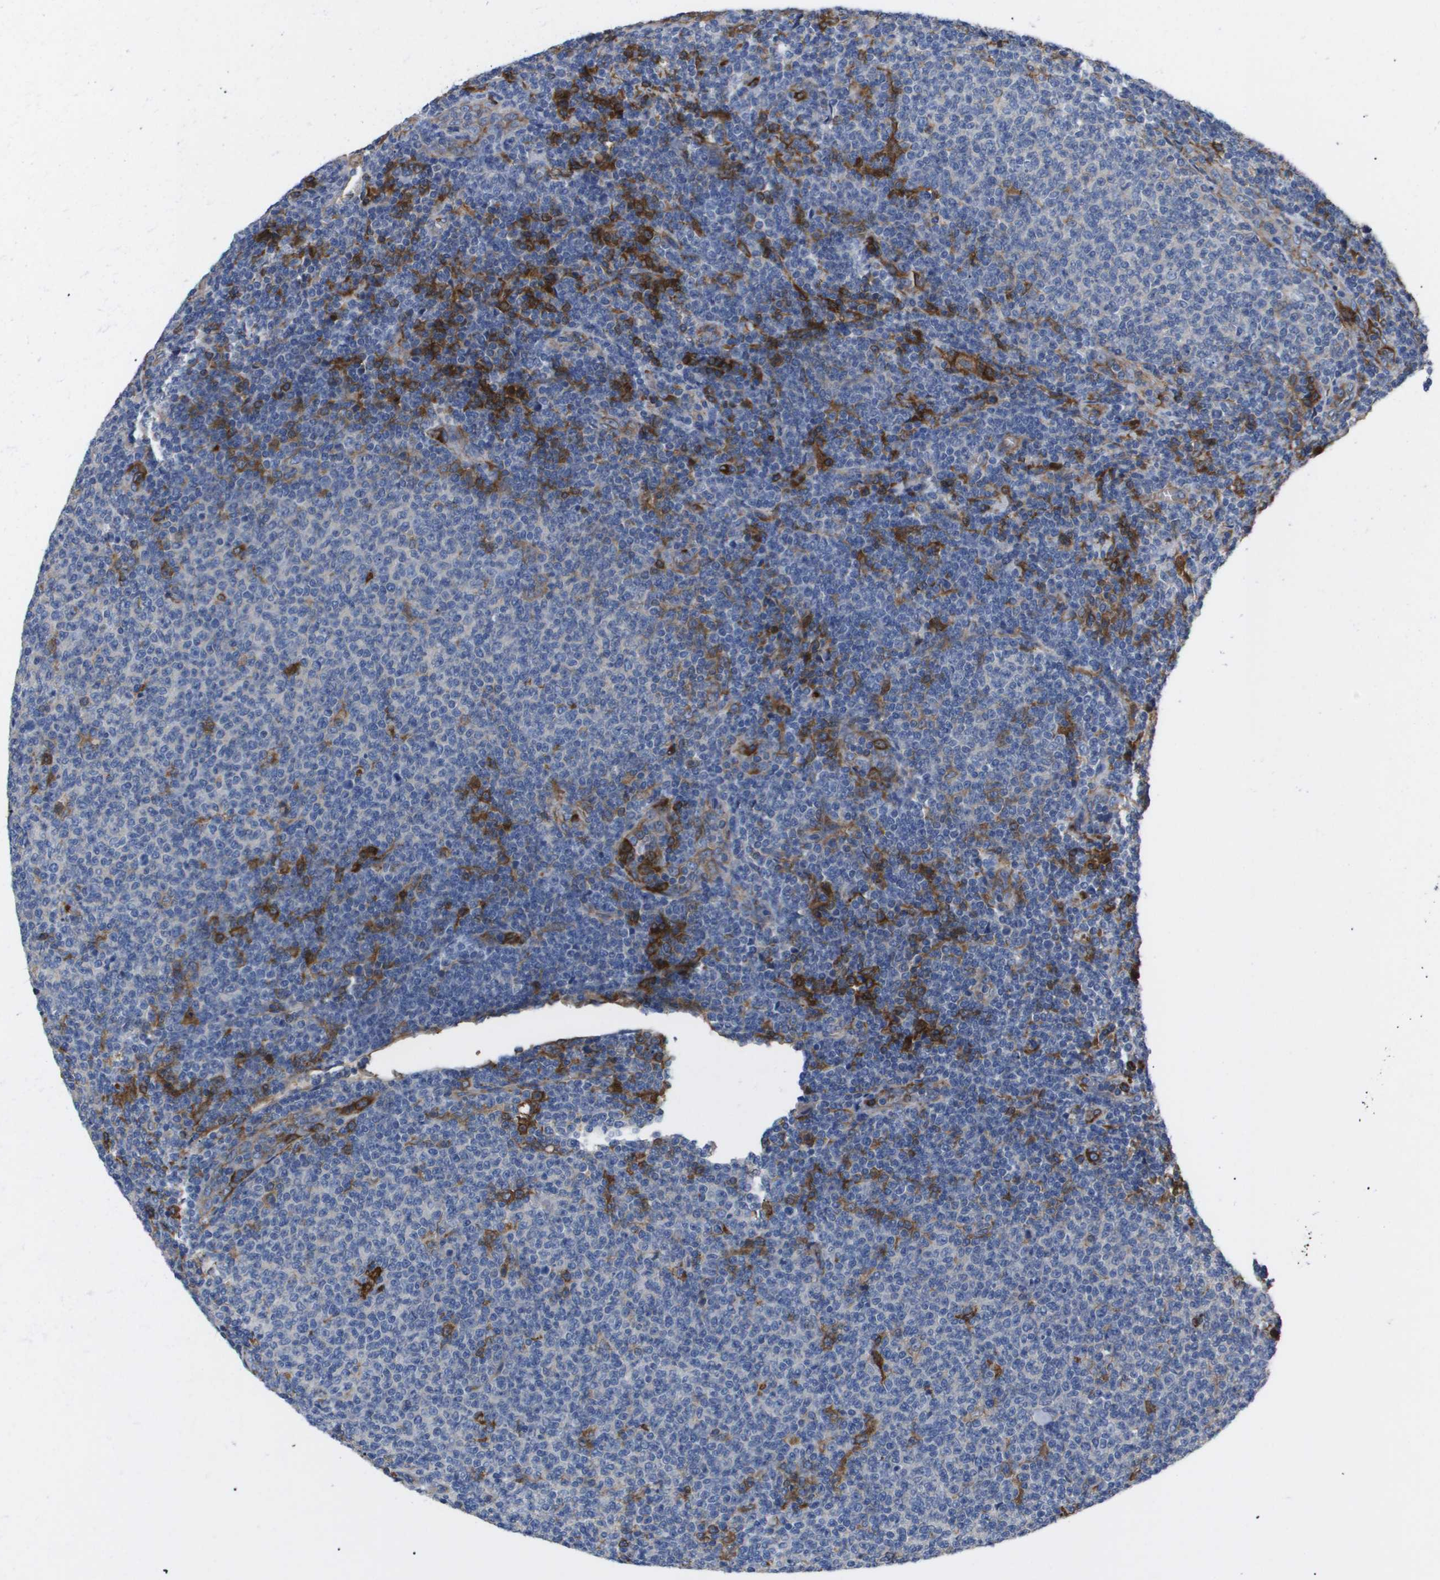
{"staining": {"intensity": "negative", "quantity": "none", "location": "none"}, "tissue": "lymphoma", "cell_type": "Tumor cells", "image_type": "cancer", "snomed": [{"axis": "morphology", "description": "Malignant lymphoma, non-Hodgkin's type, Low grade"}, {"axis": "topography", "description": "Lymph node"}], "caption": "A high-resolution photomicrograph shows immunohistochemistry staining of malignant lymphoma, non-Hodgkin's type (low-grade), which displays no significant positivity in tumor cells.", "gene": "SERPINA6", "patient": {"sex": "male", "age": 66}}